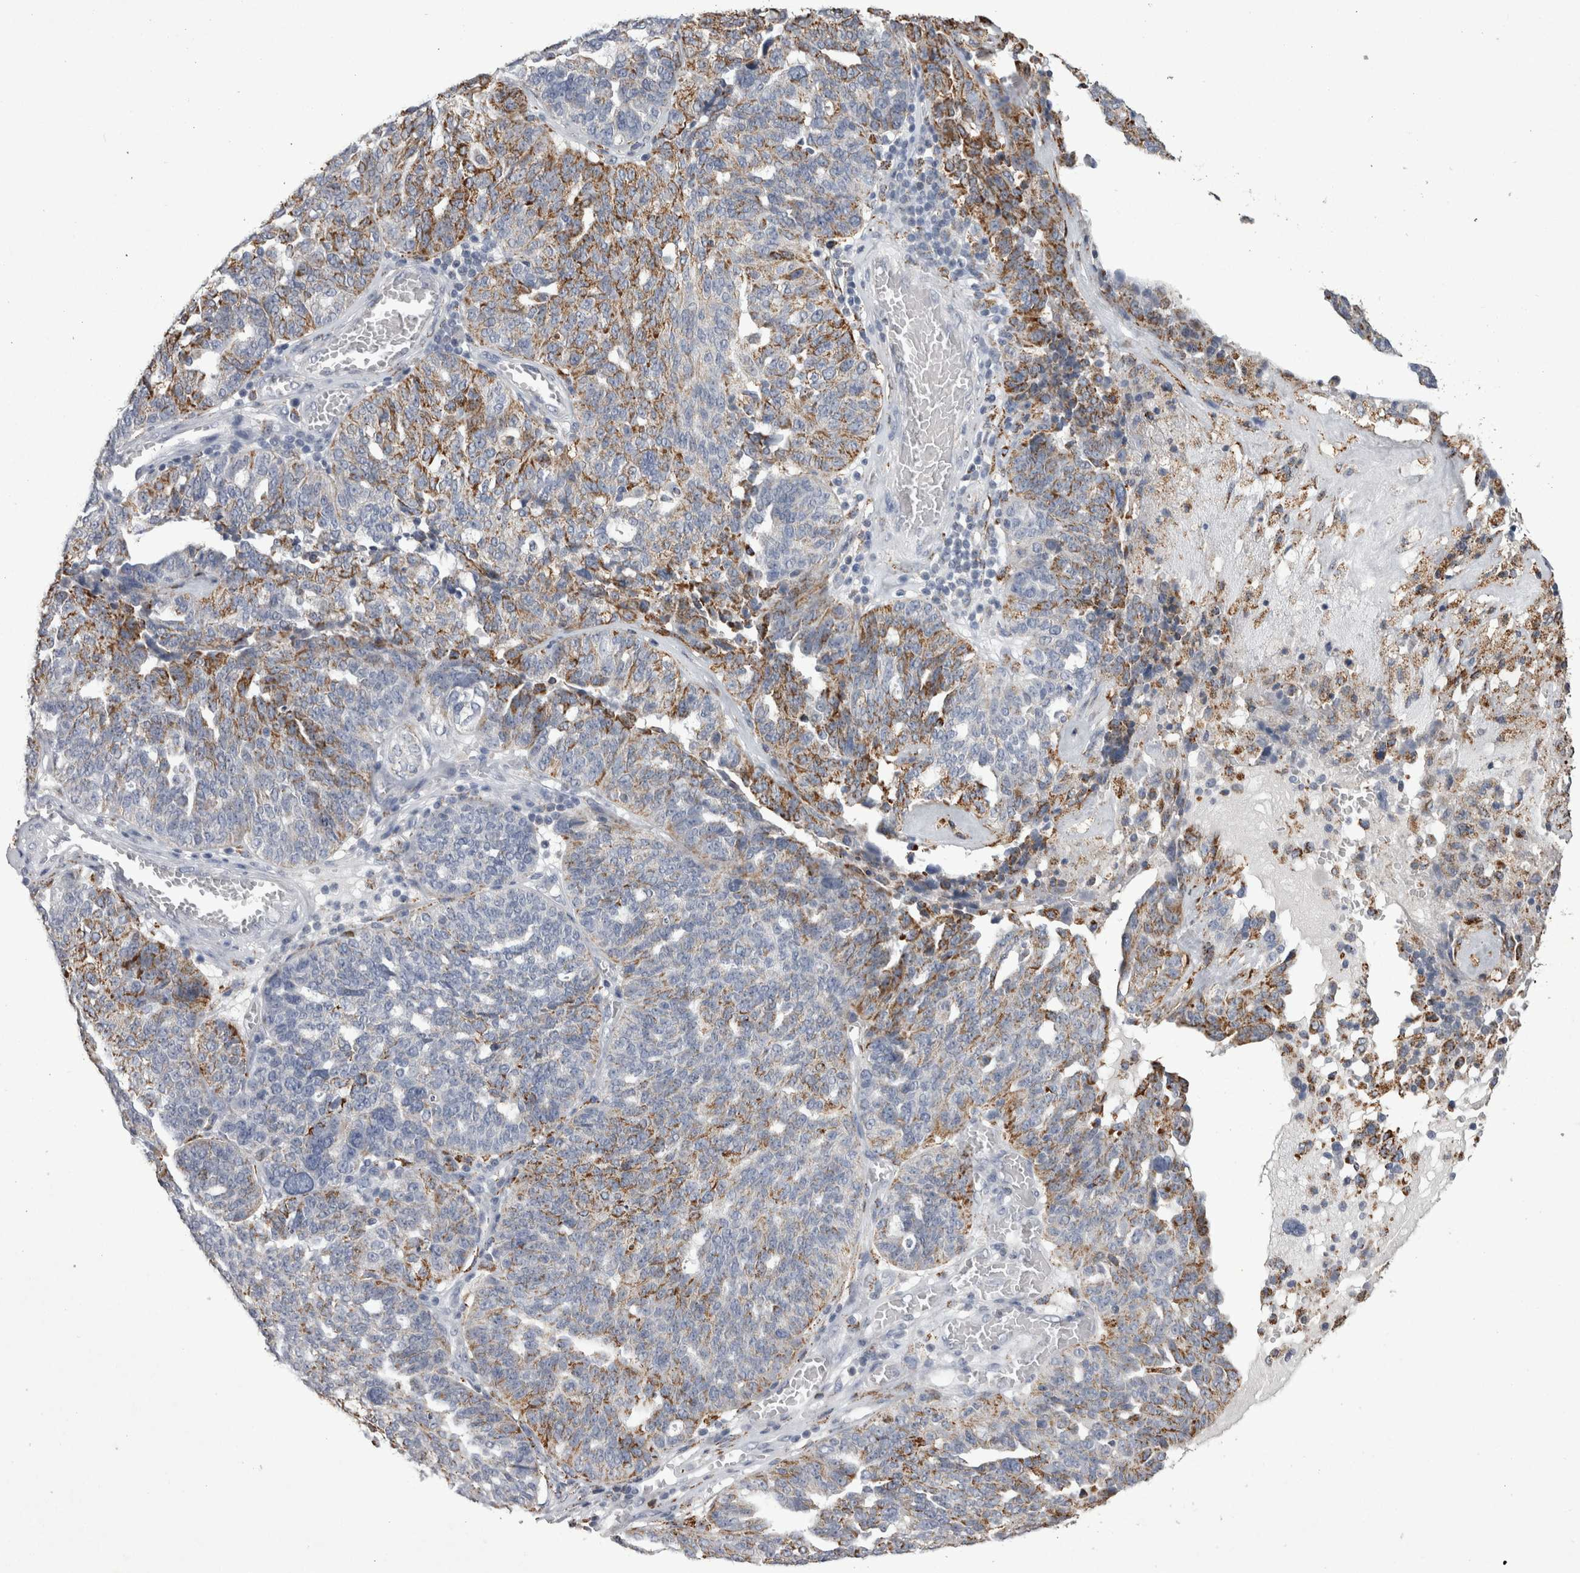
{"staining": {"intensity": "moderate", "quantity": "25%-75%", "location": "cytoplasmic/membranous"}, "tissue": "ovarian cancer", "cell_type": "Tumor cells", "image_type": "cancer", "snomed": [{"axis": "morphology", "description": "Cystadenocarcinoma, serous, NOS"}, {"axis": "topography", "description": "Ovary"}], "caption": "A histopathology image showing moderate cytoplasmic/membranous expression in approximately 25%-75% of tumor cells in serous cystadenocarcinoma (ovarian), as visualized by brown immunohistochemical staining.", "gene": "DKK3", "patient": {"sex": "female", "age": 59}}